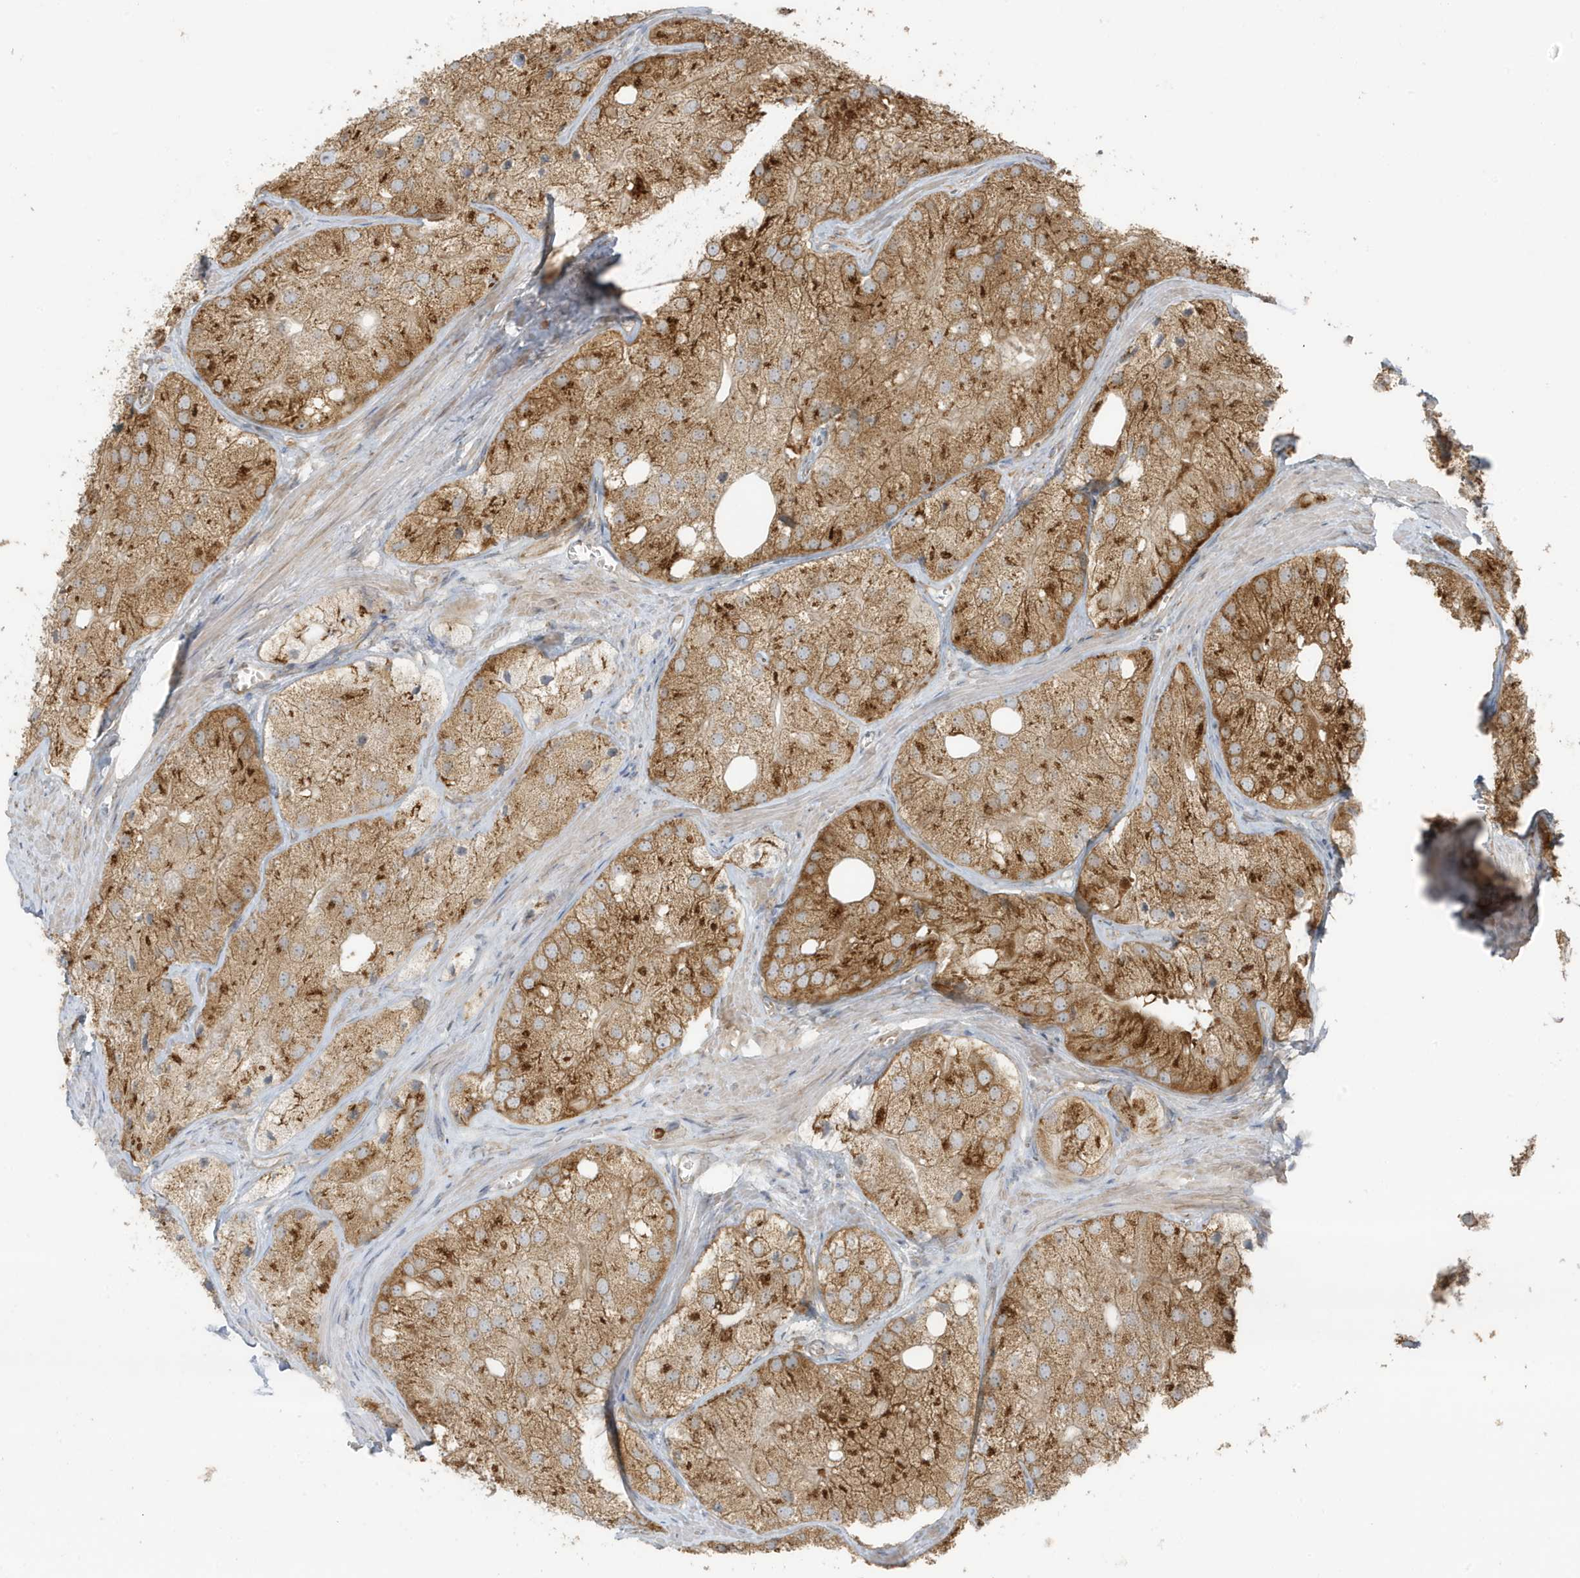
{"staining": {"intensity": "moderate", "quantity": ">75%", "location": "cytoplasmic/membranous"}, "tissue": "prostate cancer", "cell_type": "Tumor cells", "image_type": "cancer", "snomed": [{"axis": "morphology", "description": "Adenocarcinoma, Low grade"}, {"axis": "topography", "description": "Prostate"}], "caption": "Moderate cytoplasmic/membranous positivity is seen in approximately >75% of tumor cells in prostate low-grade adenocarcinoma.", "gene": "GOLGA4", "patient": {"sex": "male", "age": 69}}